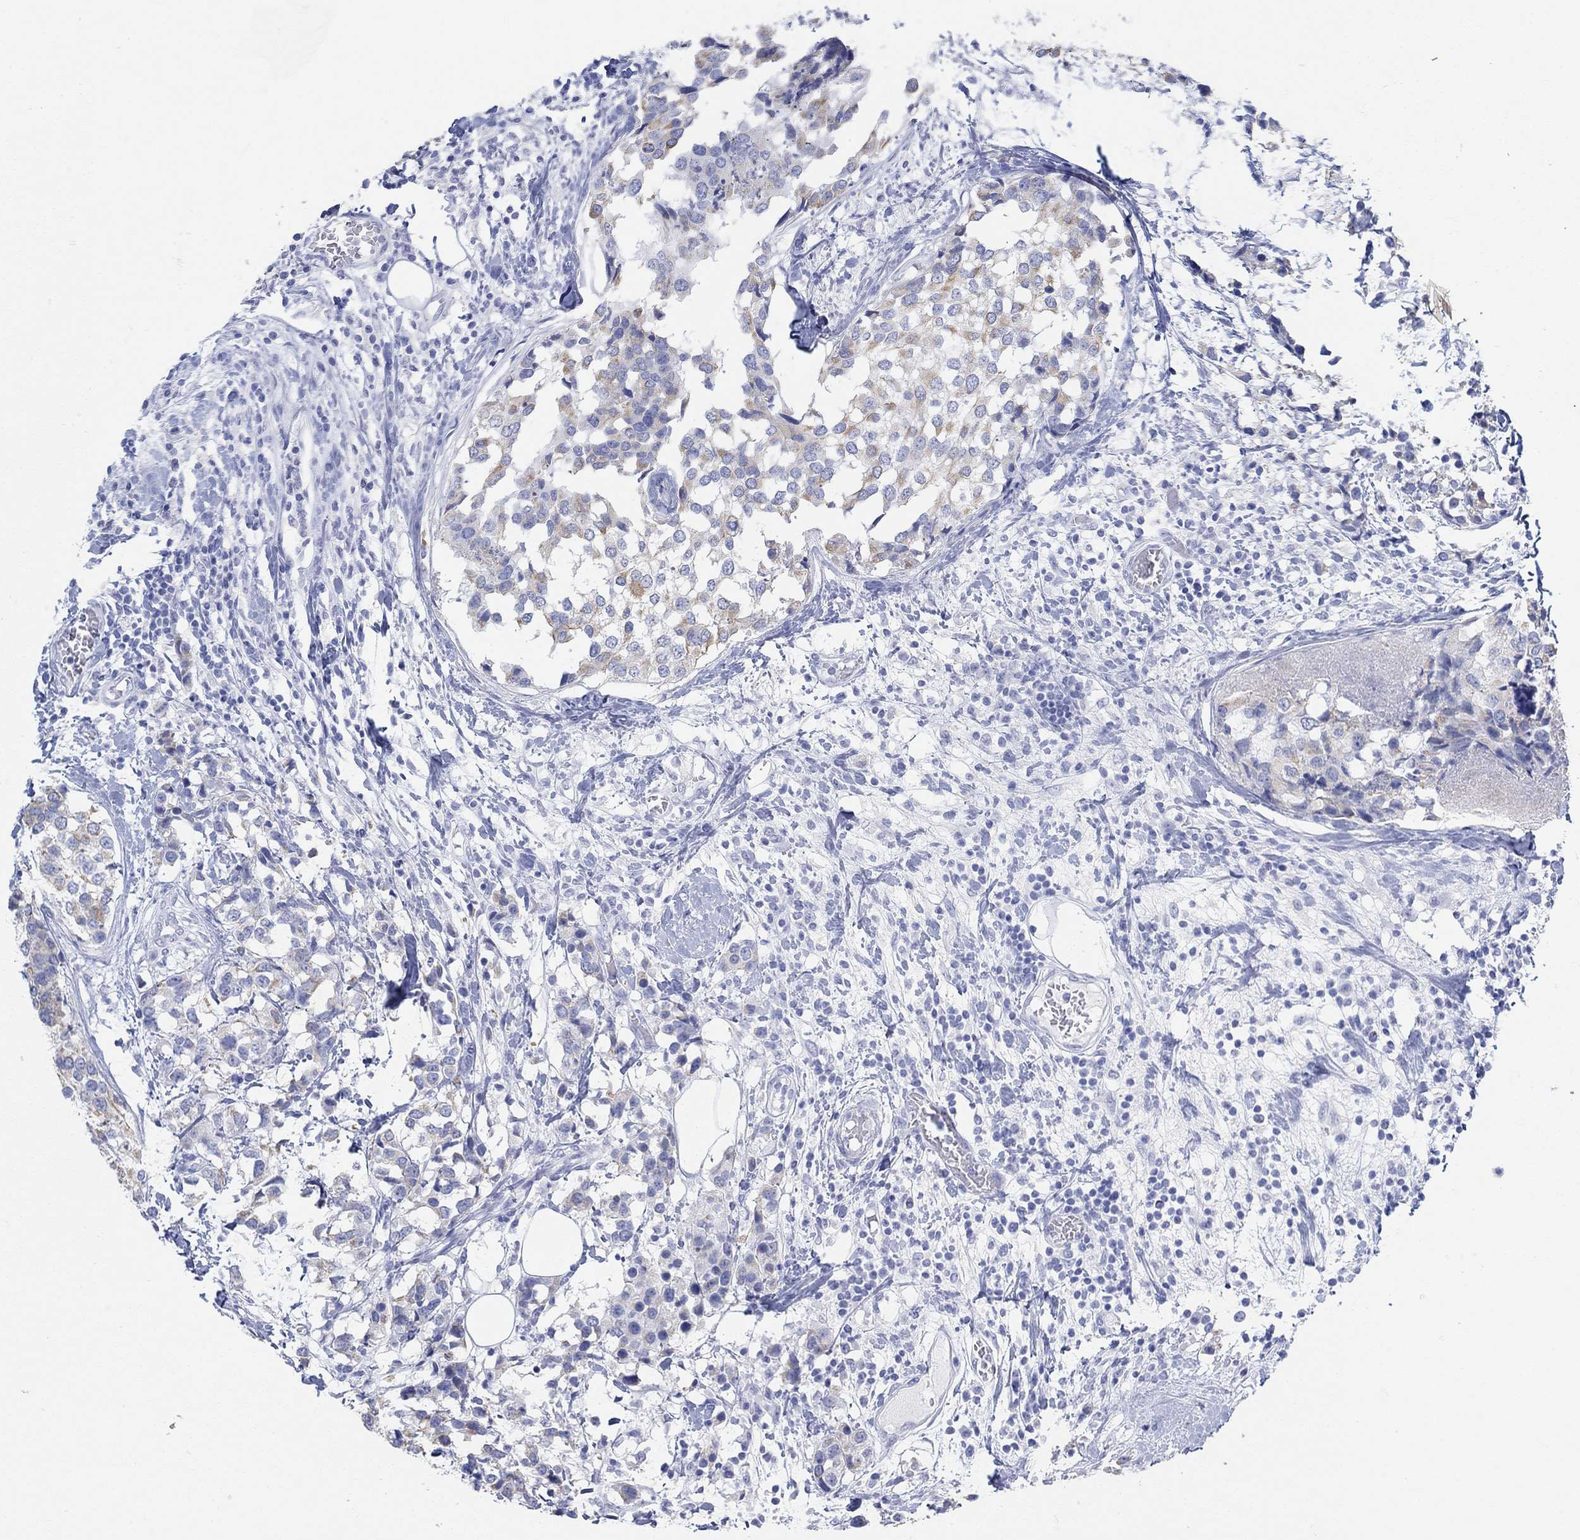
{"staining": {"intensity": "moderate", "quantity": "<25%", "location": "cytoplasmic/membranous"}, "tissue": "breast cancer", "cell_type": "Tumor cells", "image_type": "cancer", "snomed": [{"axis": "morphology", "description": "Lobular carcinoma"}, {"axis": "topography", "description": "Breast"}], "caption": "An immunohistochemistry histopathology image of tumor tissue is shown. Protein staining in brown highlights moderate cytoplasmic/membranous positivity in breast lobular carcinoma within tumor cells.", "gene": "AK8", "patient": {"sex": "female", "age": 59}}